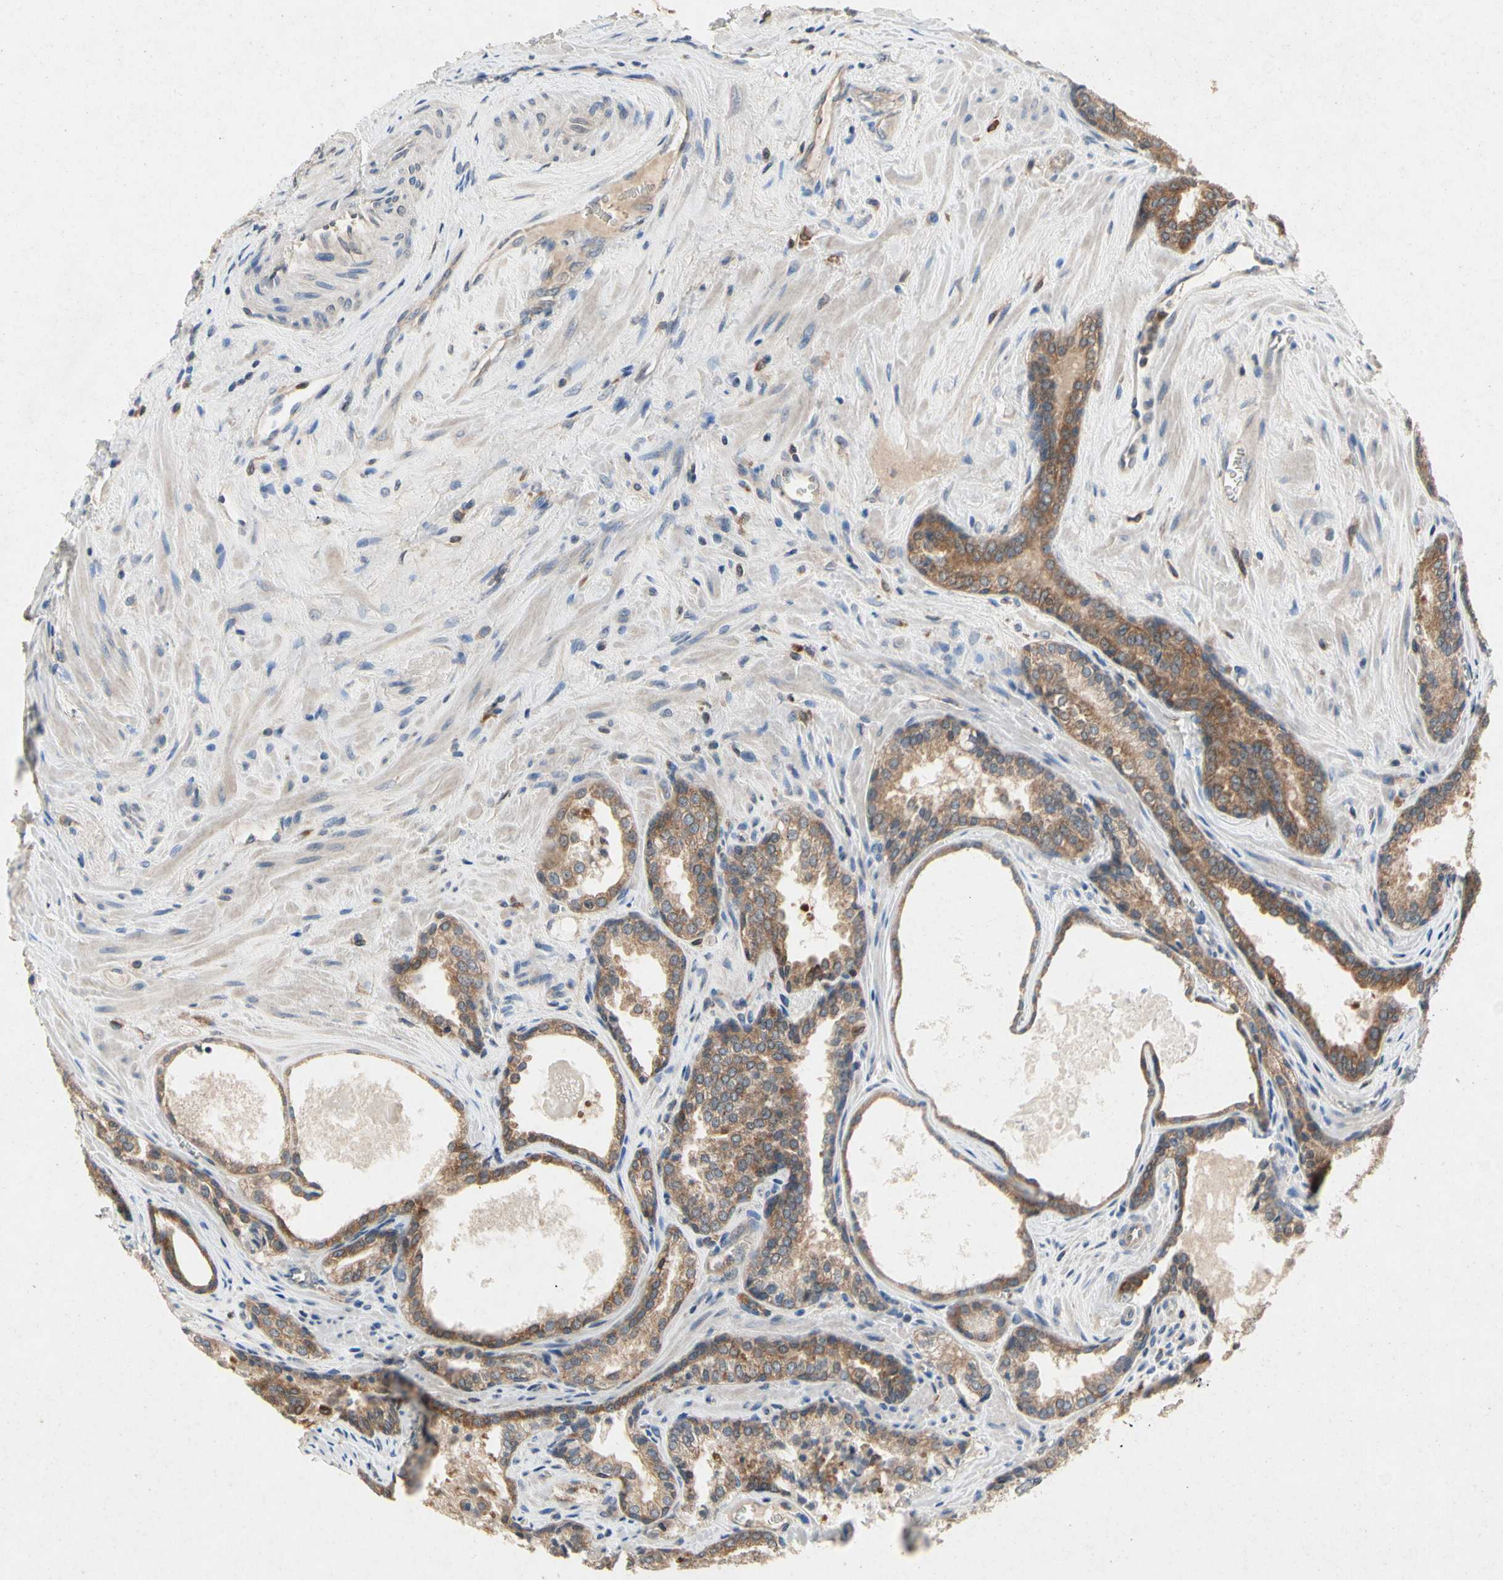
{"staining": {"intensity": "moderate", "quantity": ">75%", "location": "cytoplasmic/membranous"}, "tissue": "prostate cancer", "cell_type": "Tumor cells", "image_type": "cancer", "snomed": [{"axis": "morphology", "description": "Adenocarcinoma, Low grade"}, {"axis": "topography", "description": "Prostate"}], "caption": "Immunohistochemical staining of human prostate adenocarcinoma (low-grade) reveals moderate cytoplasmic/membranous protein staining in approximately >75% of tumor cells. (DAB (3,3'-diaminobenzidine) IHC, brown staining for protein, blue staining for nuclei).", "gene": "RPS6KA1", "patient": {"sex": "male", "age": 60}}